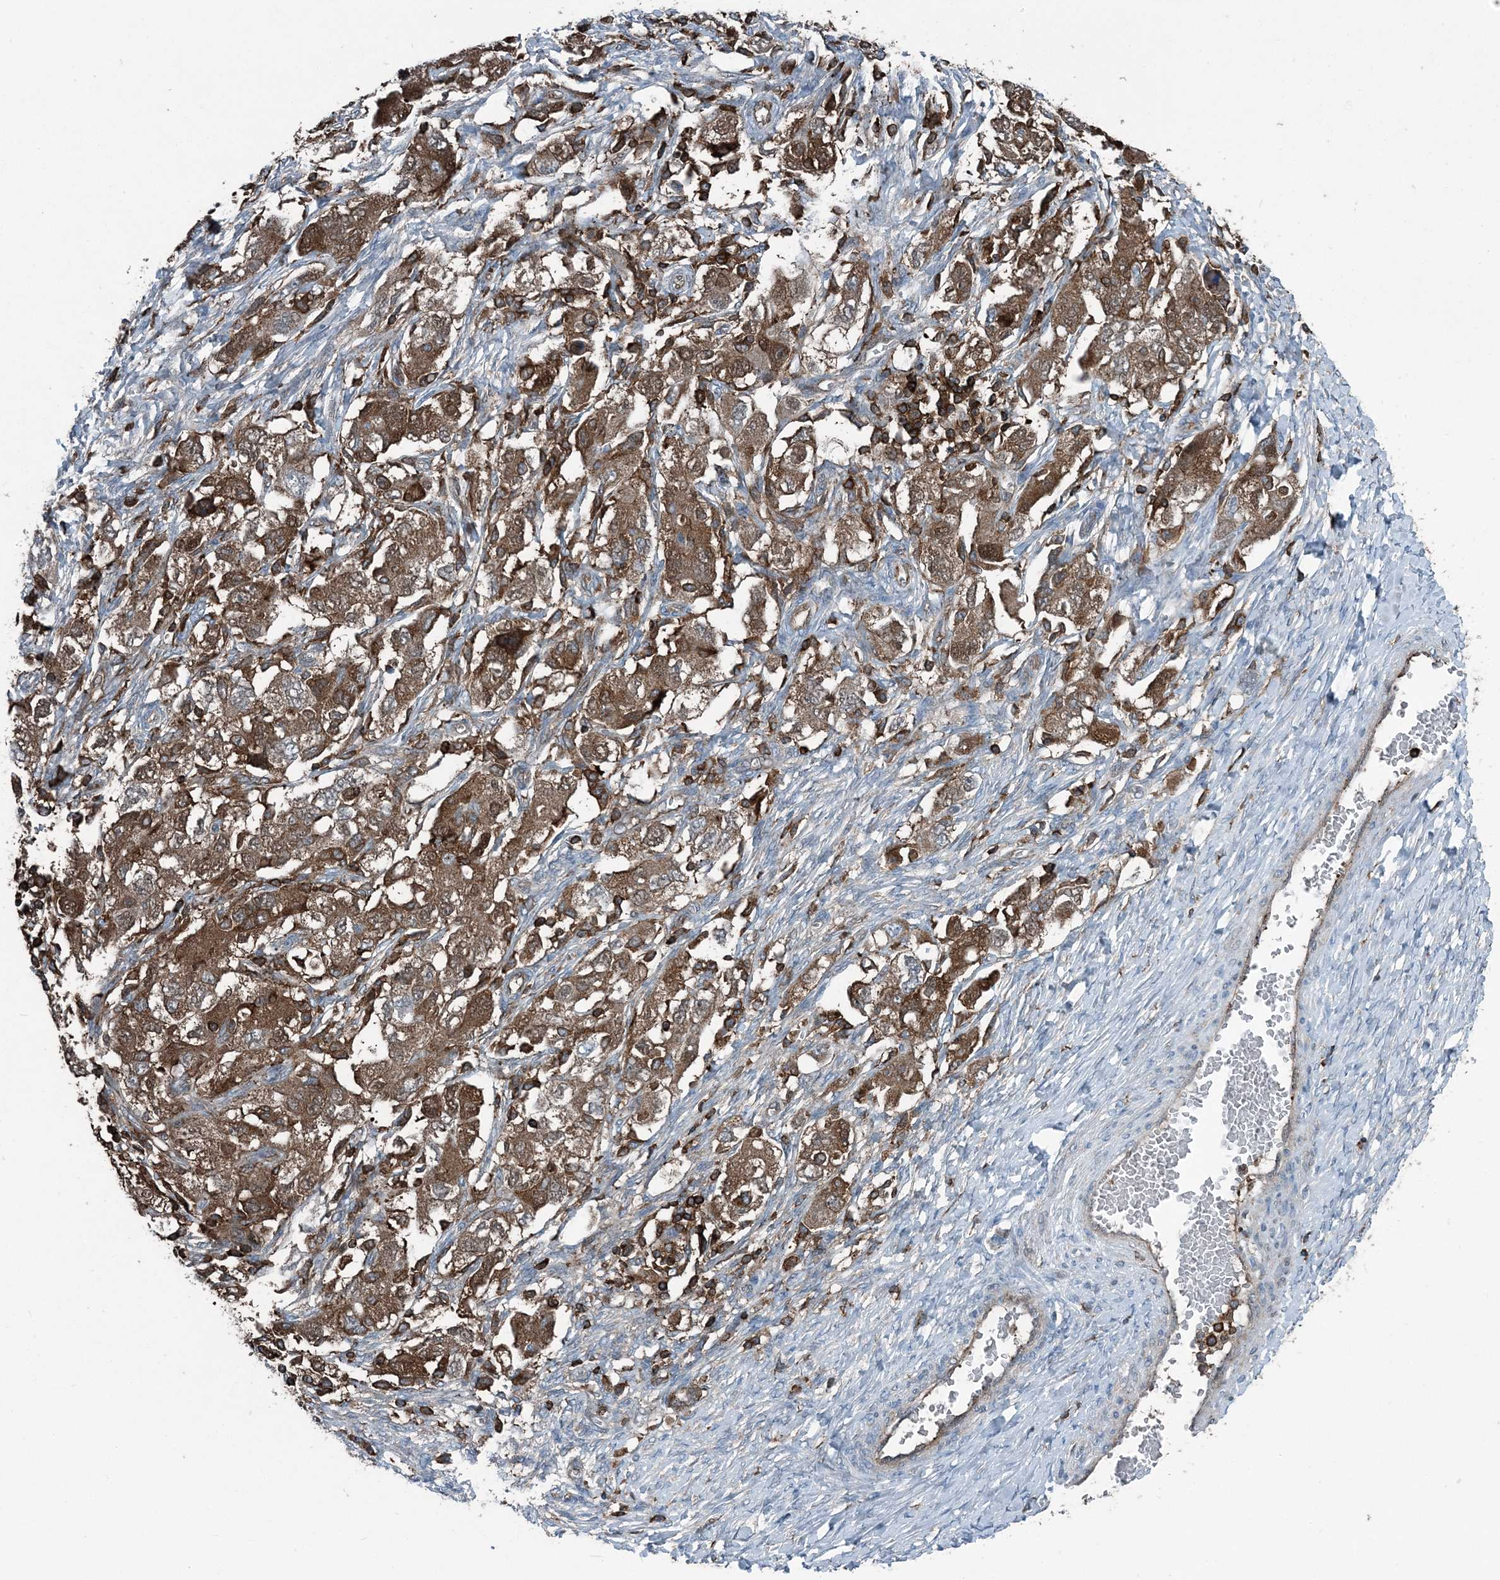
{"staining": {"intensity": "strong", "quantity": ">75%", "location": "cytoplasmic/membranous"}, "tissue": "ovarian cancer", "cell_type": "Tumor cells", "image_type": "cancer", "snomed": [{"axis": "morphology", "description": "Carcinoma, NOS"}, {"axis": "morphology", "description": "Cystadenocarcinoma, serous, NOS"}, {"axis": "topography", "description": "Ovary"}], "caption": "Ovarian cancer stained with a protein marker displays strong staining in tumor cells.", "gene": "CFL1", "patient": {"sex": "female", "age": 69}}